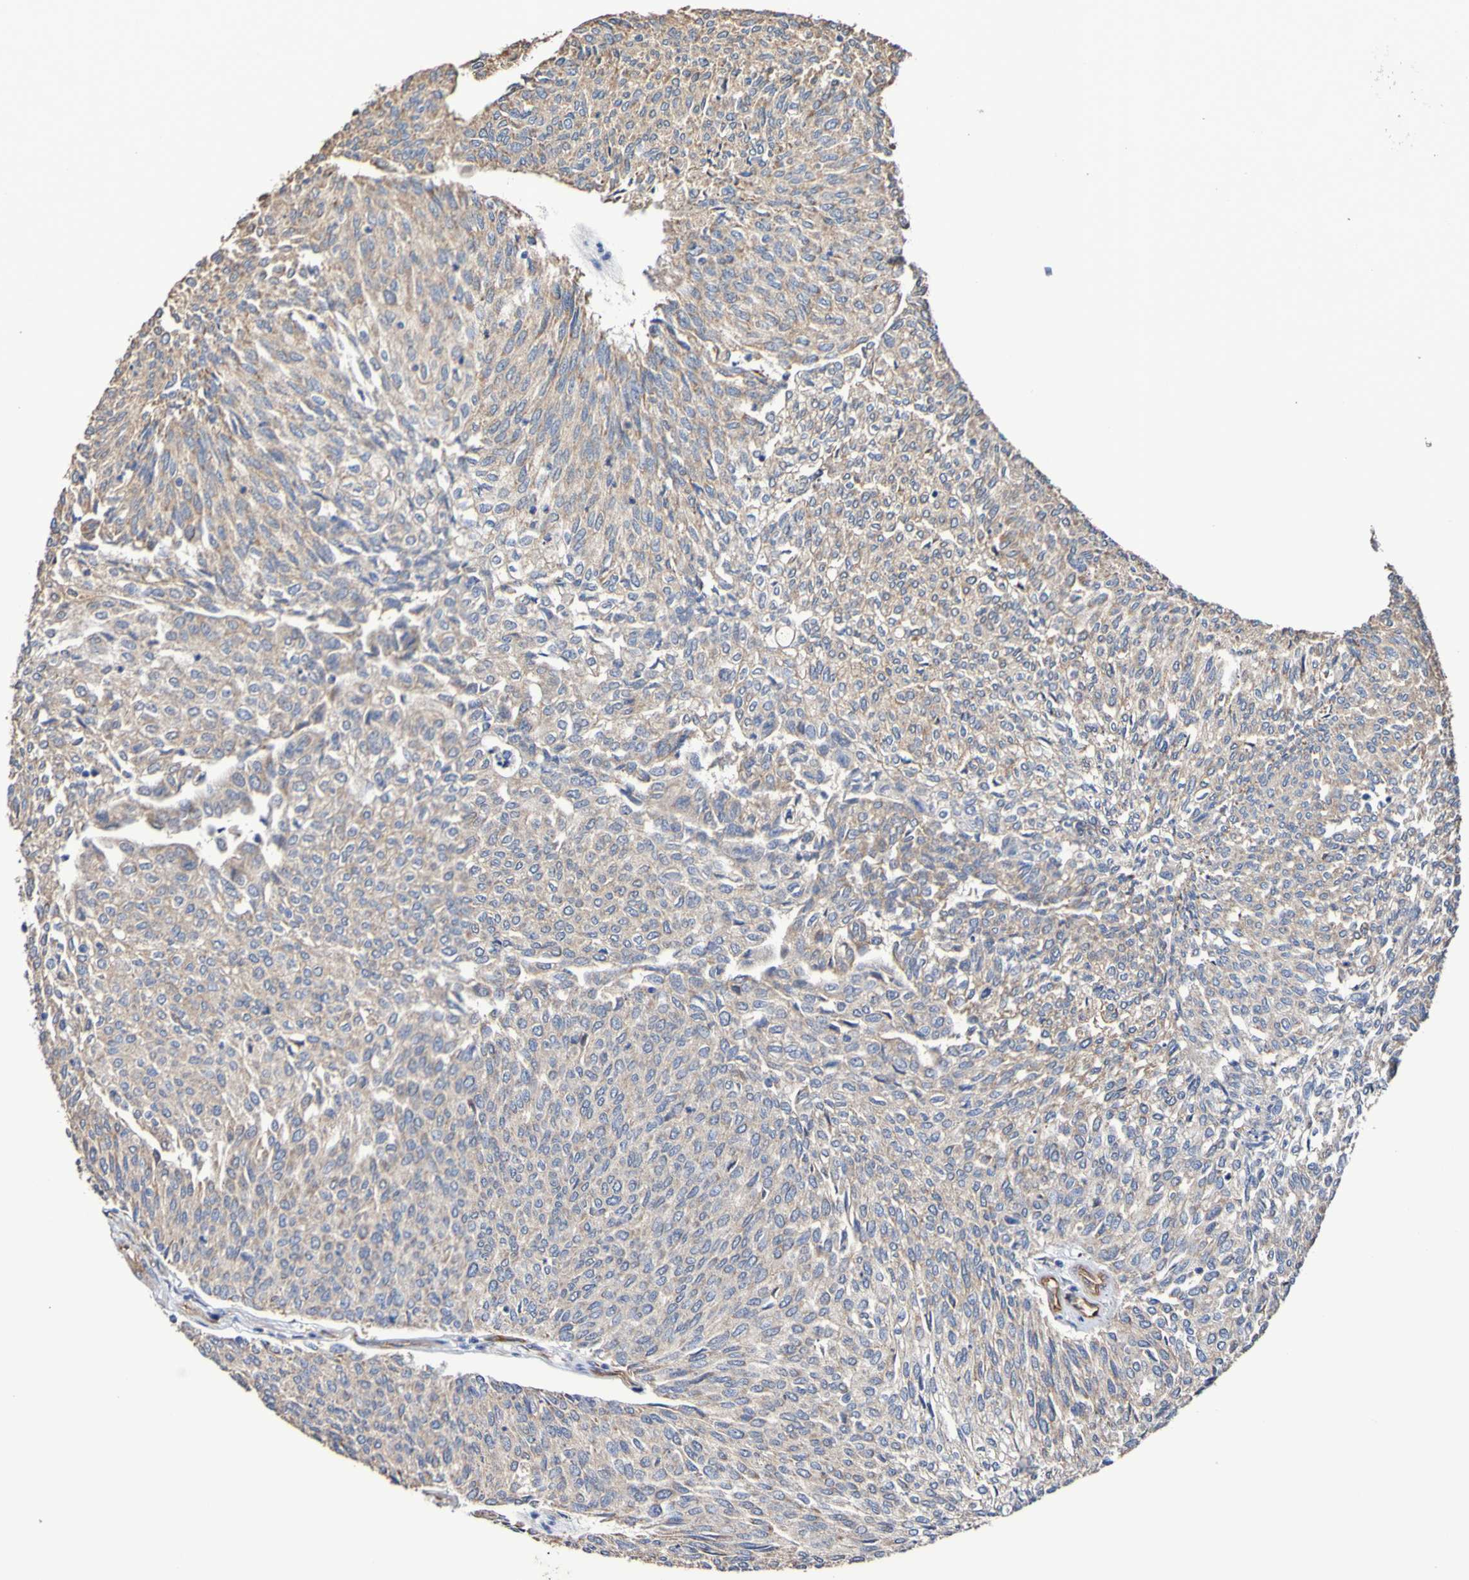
{"staining": {"intensity": "weak", "quantity": ">75%", "location": "cytoplasmic/membranous"}, "tissue": "urothelial cancer", "cell_type": "Tumor cells", "image_type": "cancer", "snomed": [{"axis": "morphology", "description": "Urothelial carcinoma, Low grade"}, {"axis": "topography", "description": "Urinary bladder"}], "caption": "Urothelial cancer stained with a protein marker demonstrates weak staining in tumor cells.", "gene": "ELMOD3", "patient": {"sex": "female", "age": 79}}